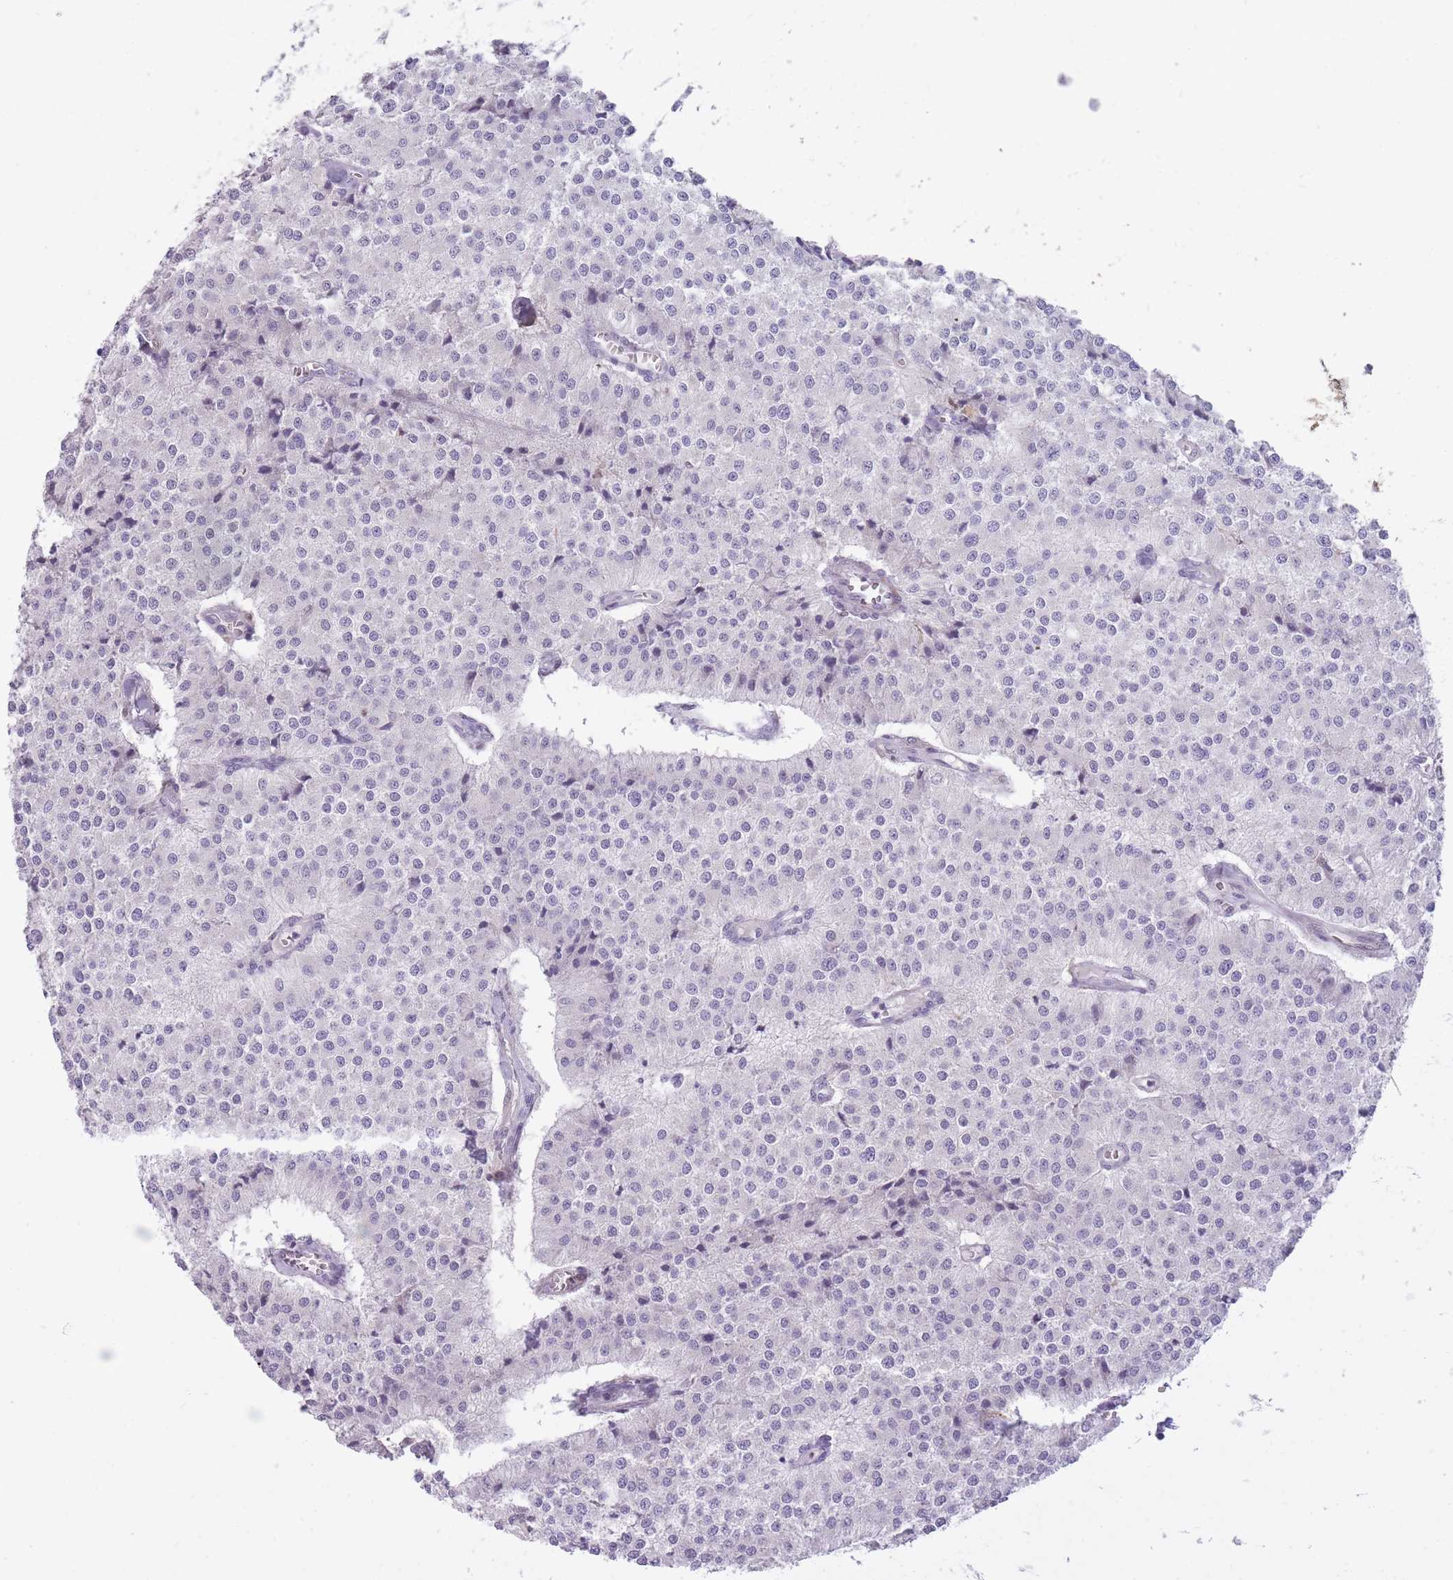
{"staining": {"intensity": "negative", "quantity": "none", "location": "none"}, "tissue": "carcinoid", "cell_type": "Tumor cells", "image_type": "cancer", "snomed": [{"axis": "morphology", "description": "Carcinoid, malignant, NOS"}, {"axis": "topography", "description": "Colon"}], "caption": "Protein analysis of carcinoid (malignant) shows no significant expression in tumor cells. The staining was performed using DAB (3,3'-diaminobenzidine) to visualize the protein expression in brown, while the nuclei were stained in blue with hematoxylin (Magnification: 20x).", "gene": "LGALS9", "patient": {"sex": "female", "age": 52}}